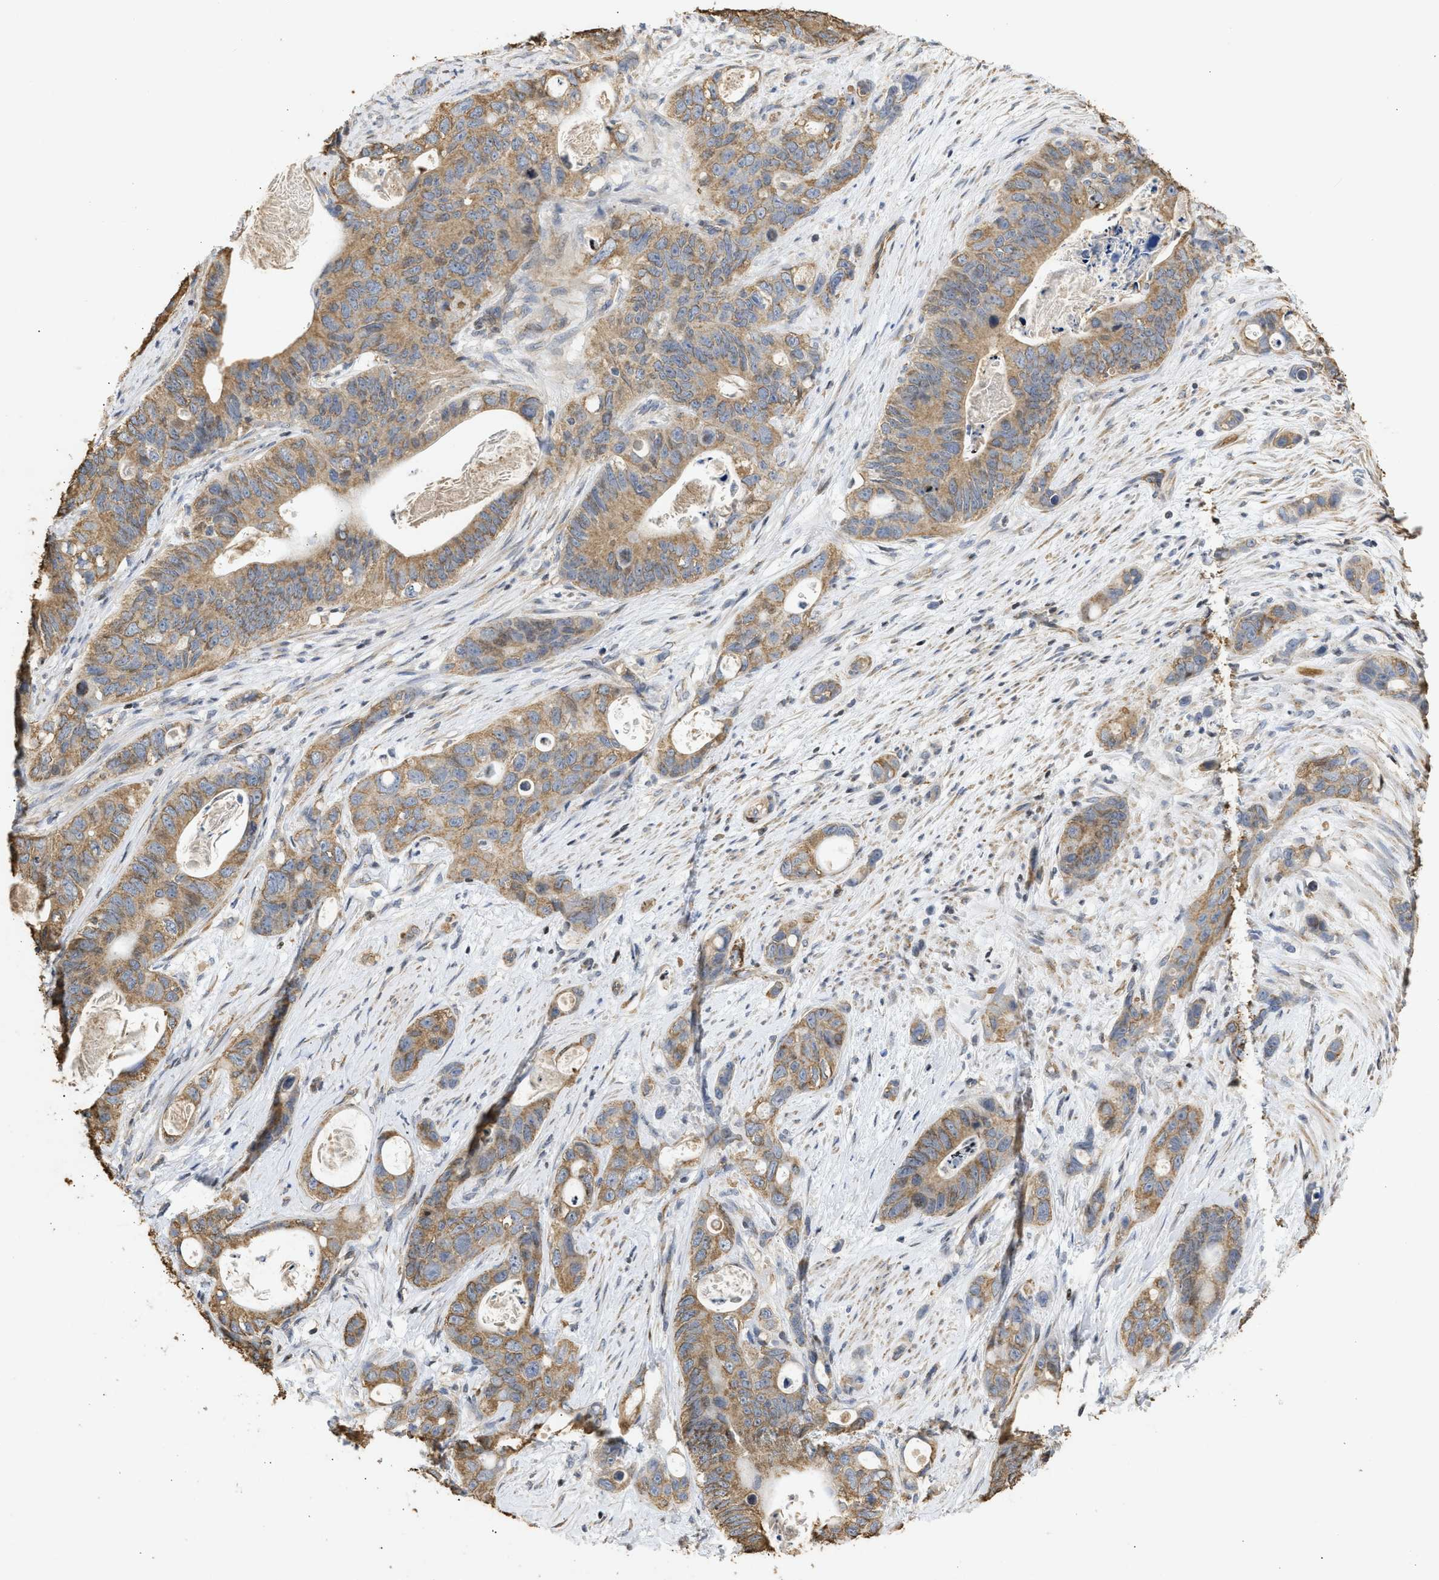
{"staining": {"intensity": "moderate", "quantity": ">75%", "location": "cytoplasmic/membranous"}, "tissue": "stomach cancer", "cell_type": "Tumor cells", "image_type": "cancer", "snomed": [{"axis": "morphology", "description": "Normal tissue, NOS"}, {"axis": "morphology", "description": "Adenocarcinoma, NOS"}, {"axis": "topography", "description": "Stomach"}], "caption": "Moderate cytoplasmic/membranous protein staining is appreciated in about >75% of tumor cells in stomach cancer.", "gene": "ENSG00000142539", "patient": {"sex": "female", "age": 89}}